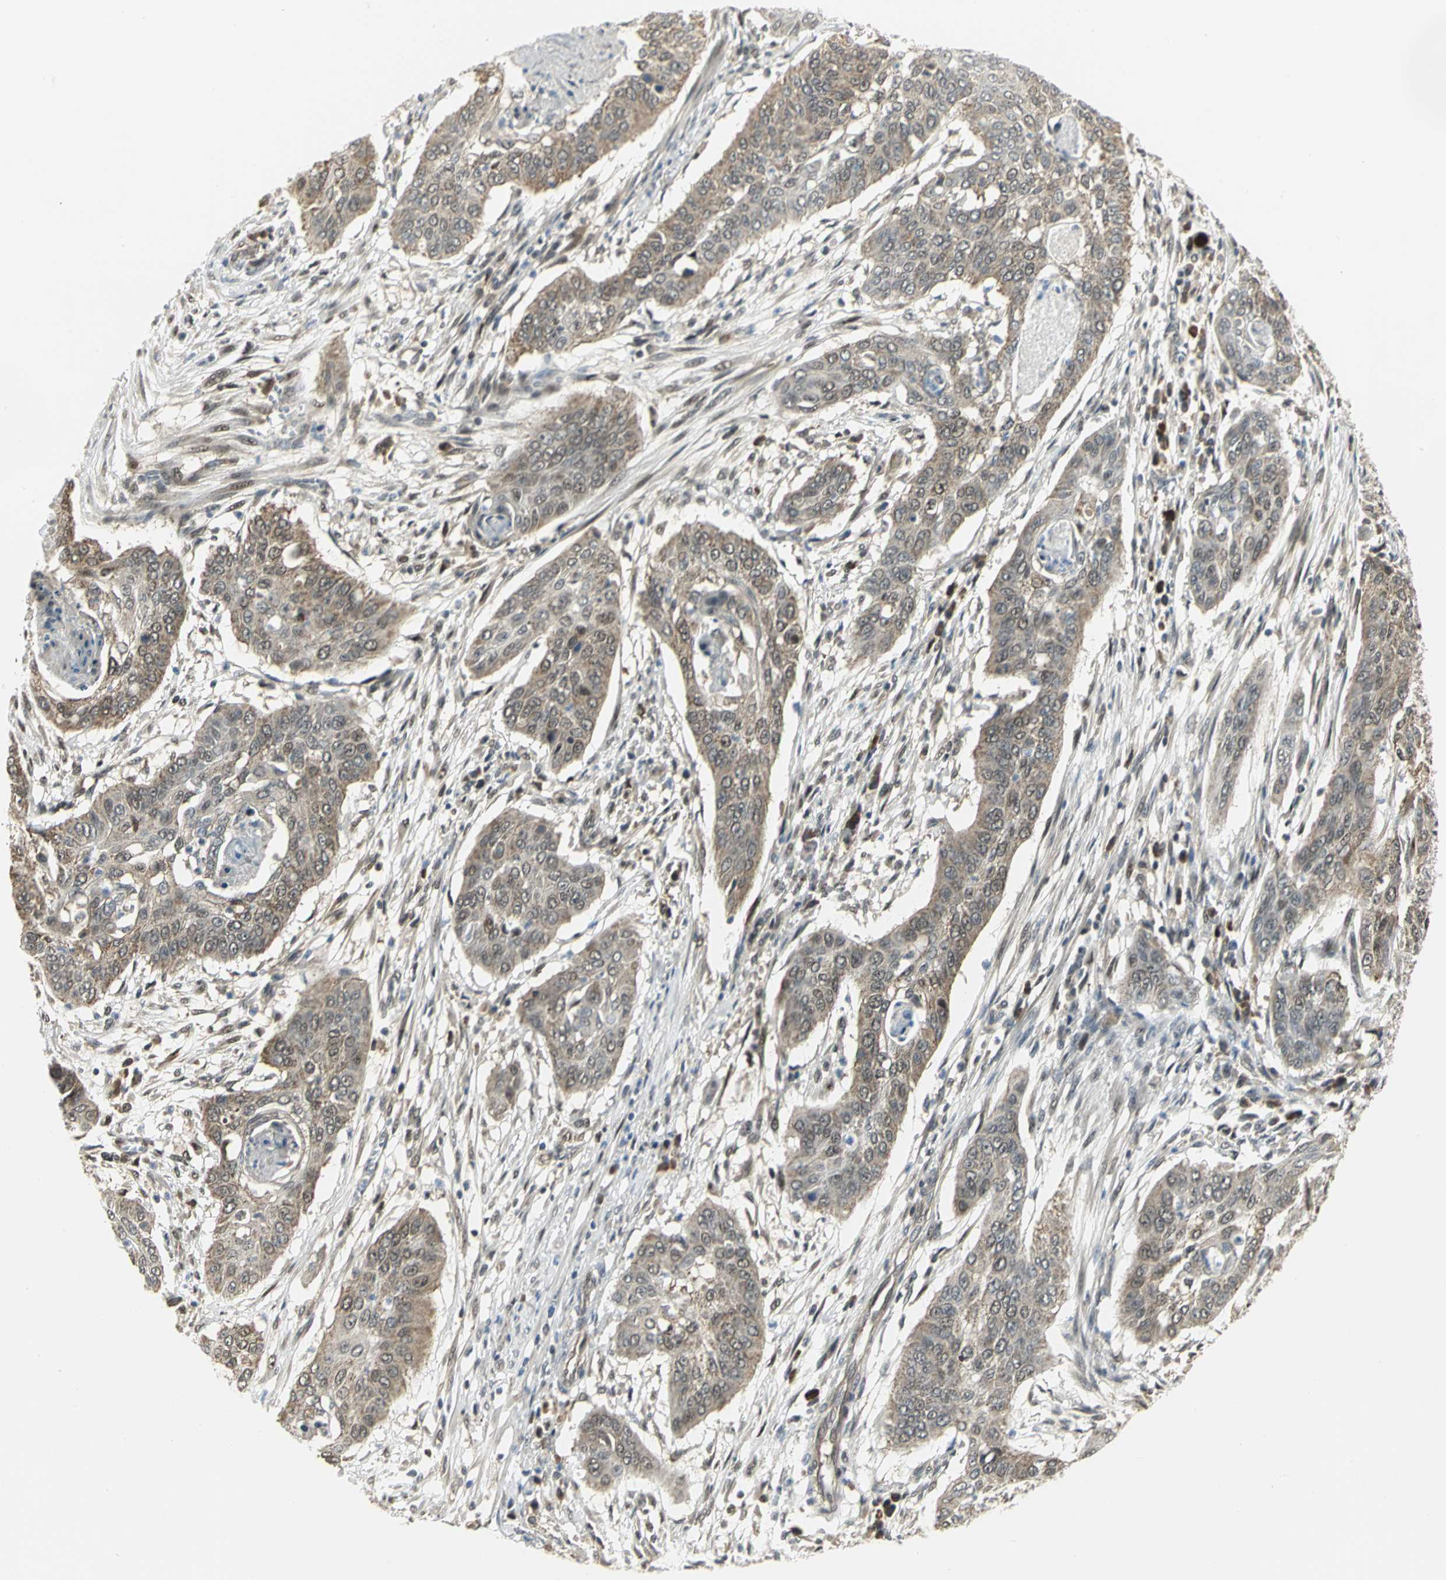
{"staining": {"intensity": "moderate", "quantity": ">75%", "location": "cytoplasmic/membranous"}, "tissue": "cervical cancer", "cell_type": "Tumor cells", "image_type": "cancer", "snomed": [{"axis": "morphology", "description": "Squamous cell carcinoma, NOS"}, {"axis": "topography", "description": "Cervix"}], "caption": "The histopathology image reveals a brown stain indicating the presence of a protein in the cytoplasmic/membranous of tumor cells in cervical cancer (squamous cell carcinoma).", "gene": "PSMC4", "patient": {"sex": "female", "age": 39}}